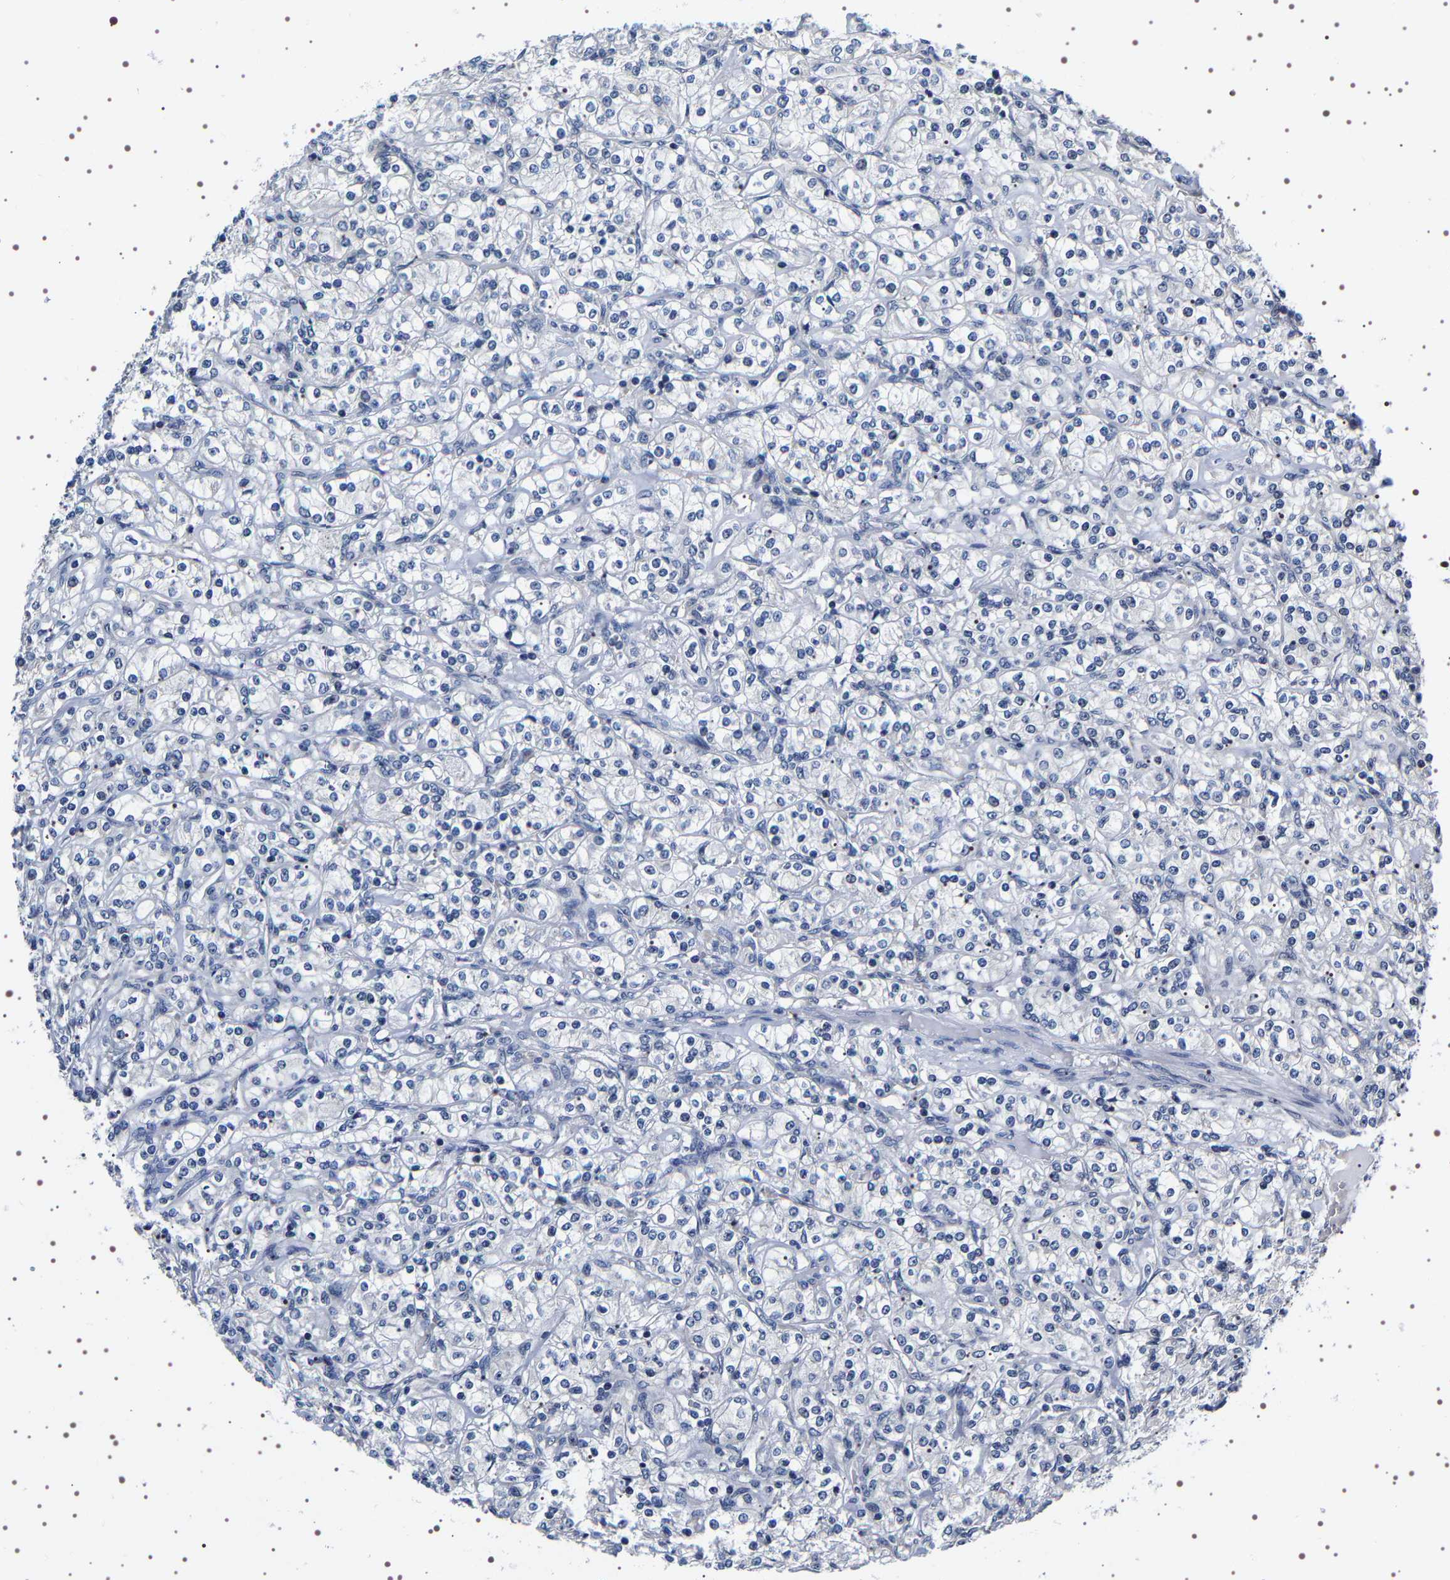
{"staining": {"intensity": "negative", "quantity": "none", "location": "none"}, "tissue": "renal cancer", "cell_type": "Tumor cells", "image_type": "cancer", "snomed": [{"axis": "morphology", "description": "Adenocarcinoma, NOS"}, {"axis": "topography", "description": "Kidney"}], "caption": "The photomicrograph shows no significant expression in tumor cells of adenocarcinoma (renal).", "gene": "GNL3", "patient": {"sex": "male", "age": 77}}